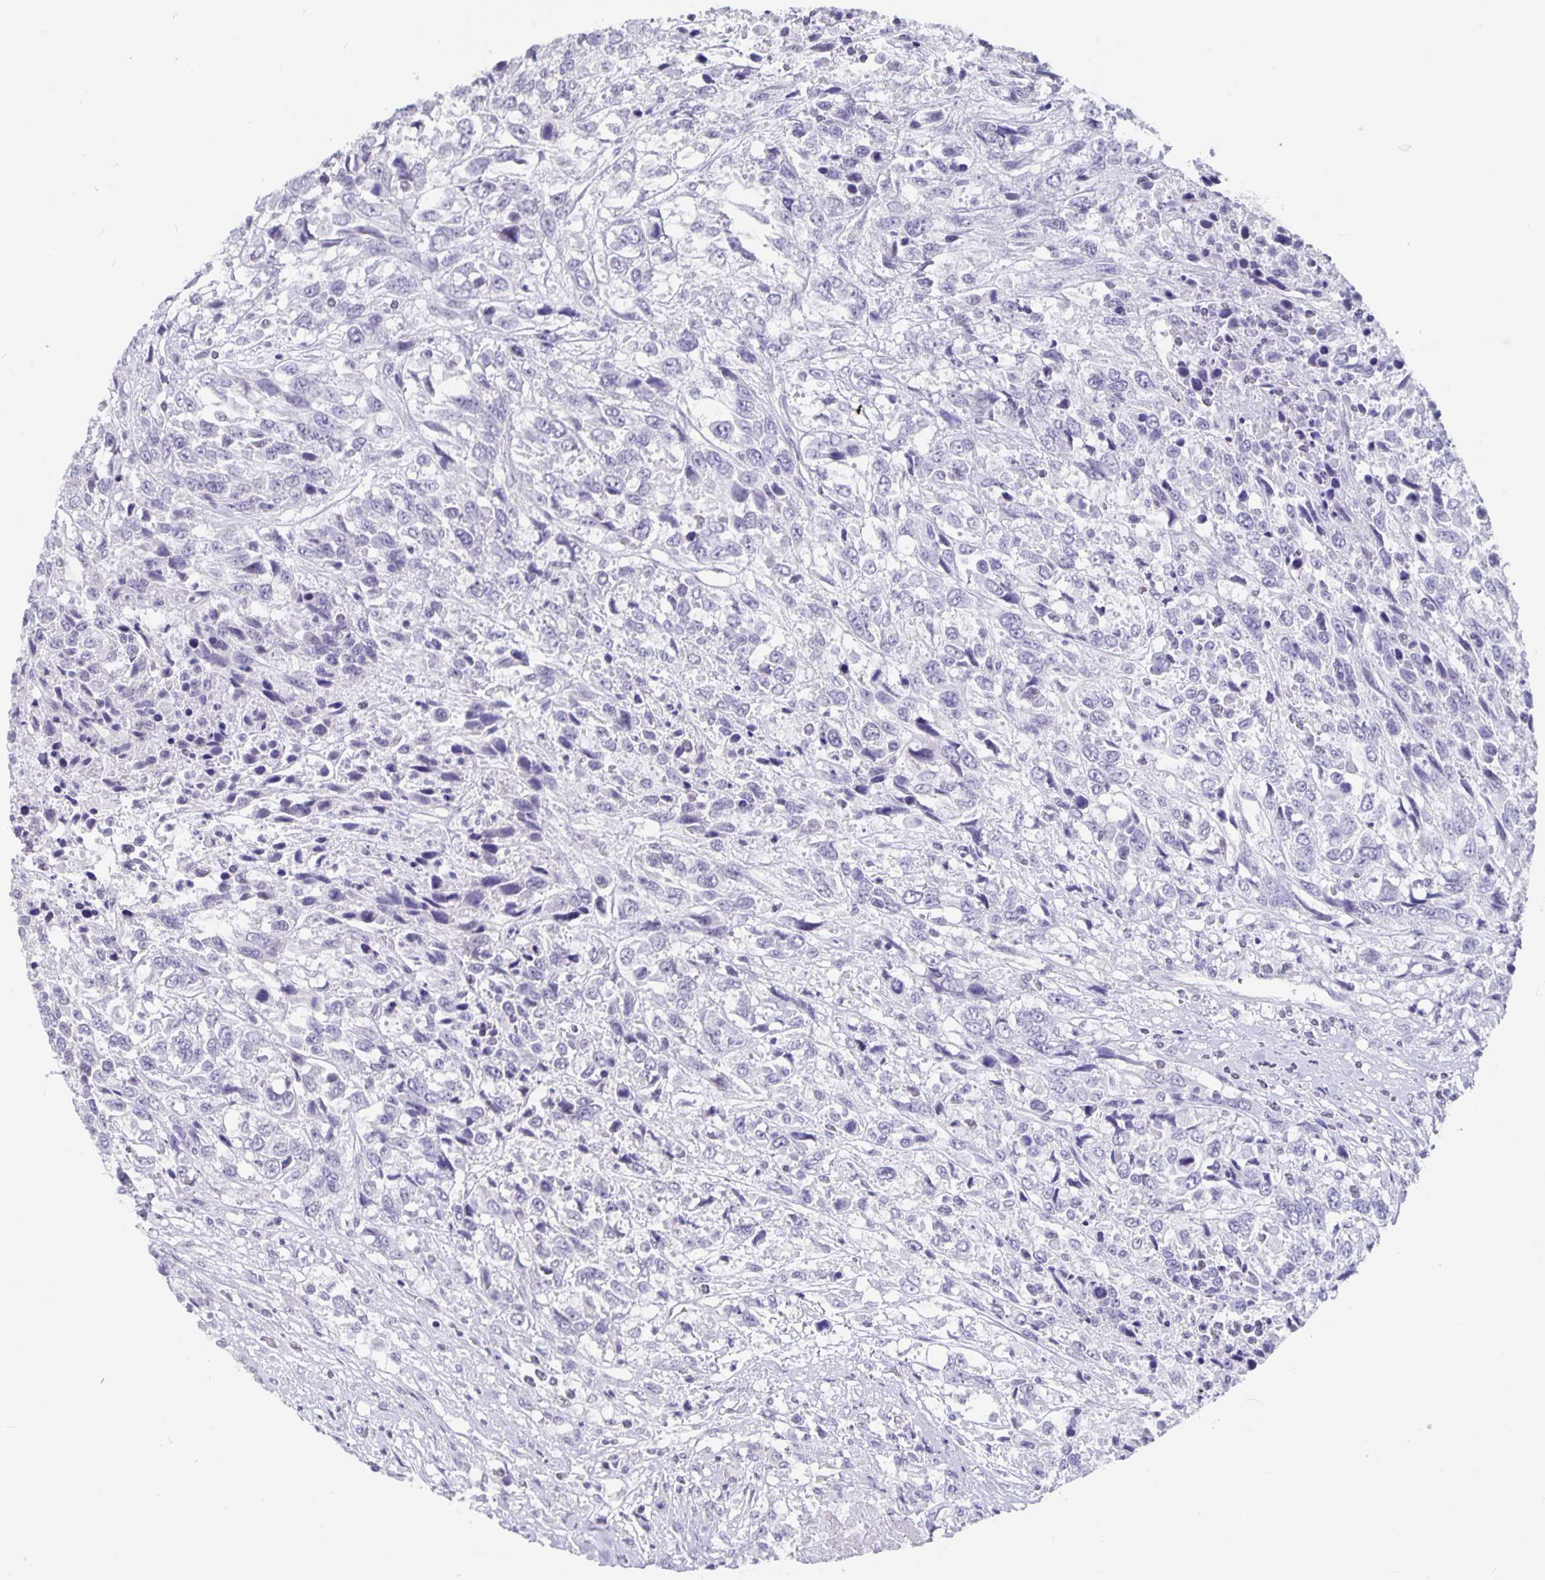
{"staining": {"intensity": "negative", "quantity": "none", "location": "none"}, "tissue": "urothelial cancer", "cell_type": "Tumor cells", "image_type": "cancer", "snomed": [{"axis": "morphology", "description": "Urothelial carcinoma, High grade"}, {"axis": "topography", "description": "Urinary bladder"}], "caption": "Tumor cells are negative for brown protein staining in urothelial carcinoma (high-grade).", "gene": "OLIG2", "patient": {"sex": "female", "age": 70}}